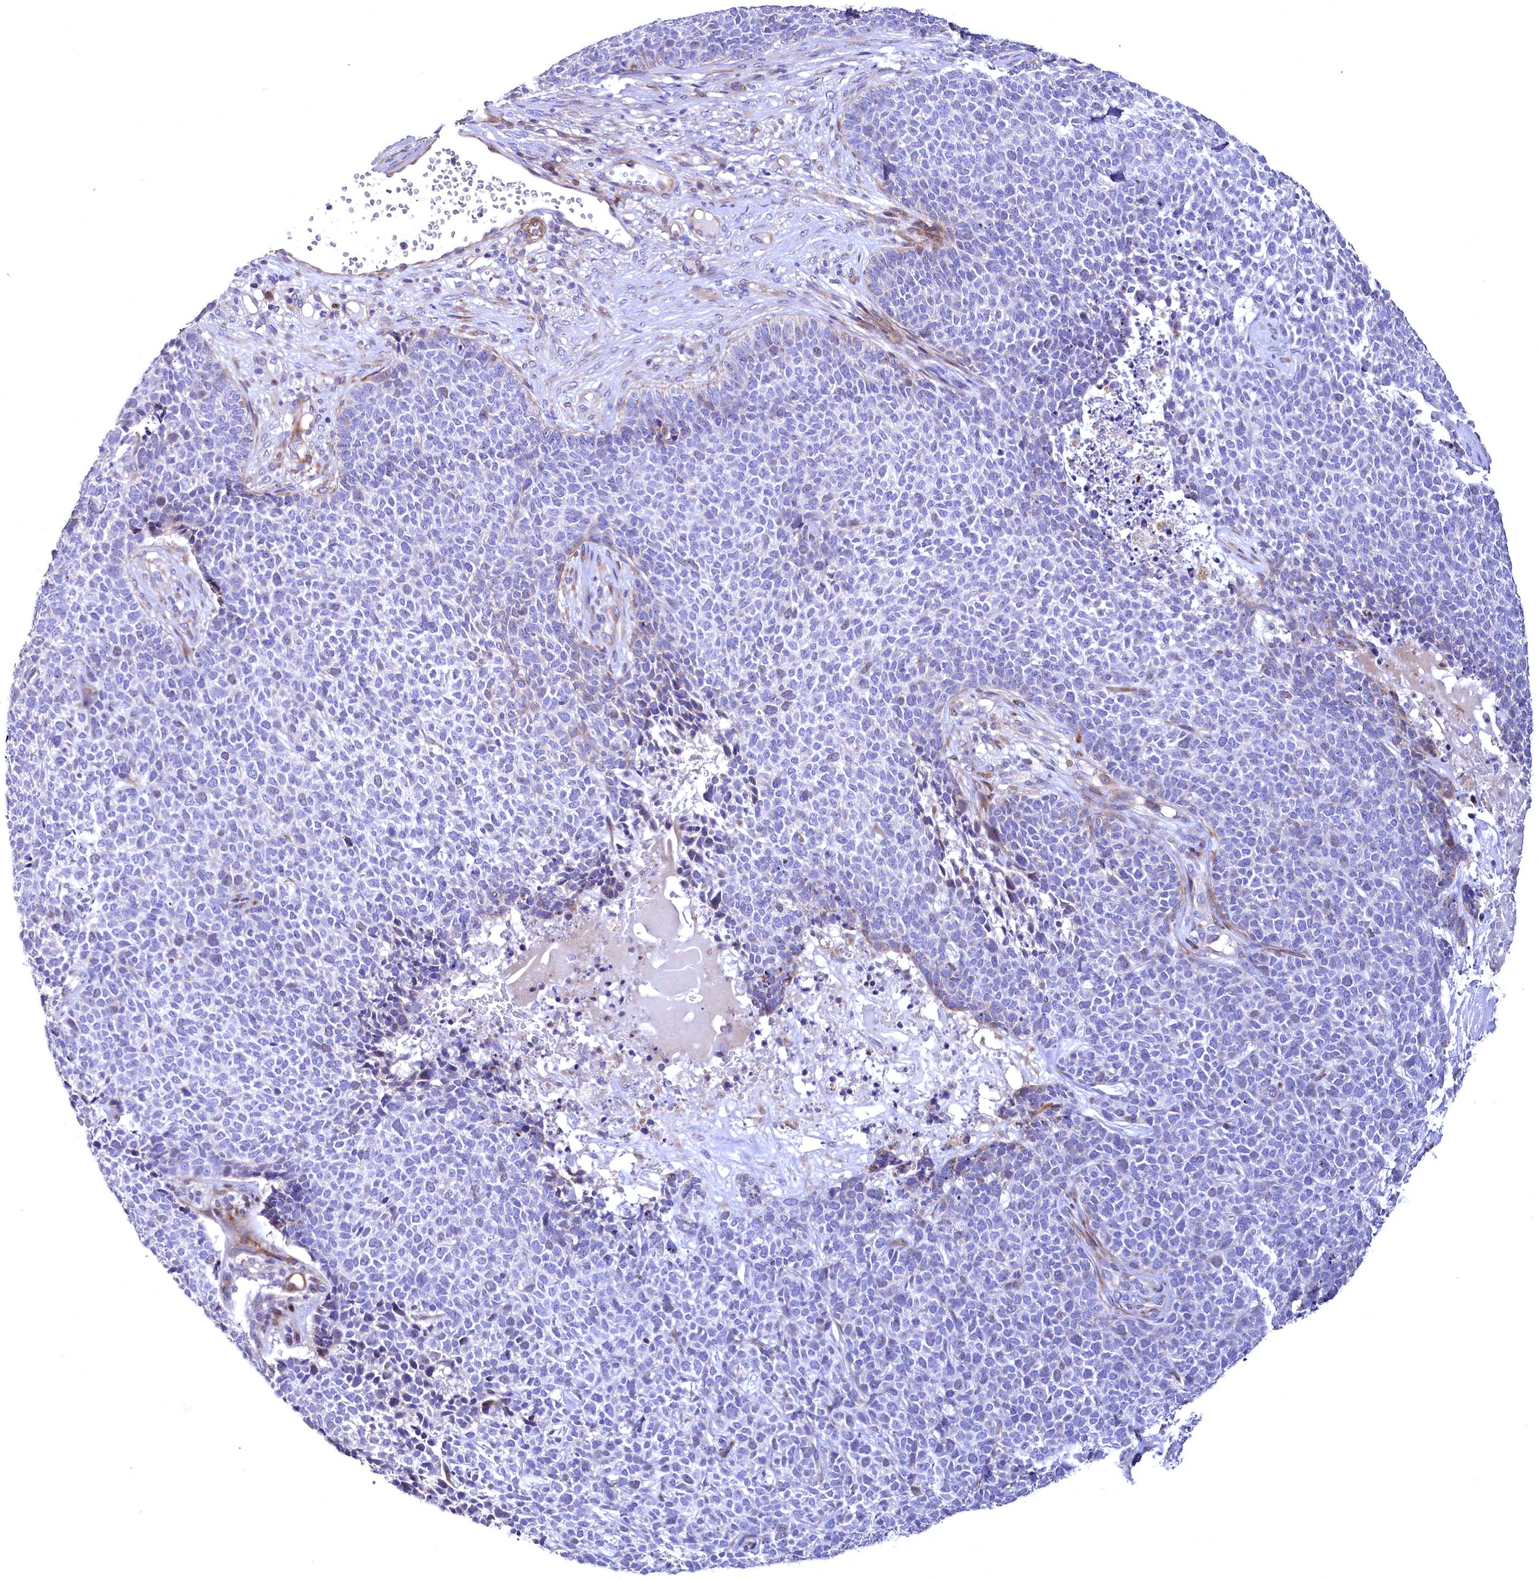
{"staining": {"intensity": "negative", "quantity": "none", "location": "none"}, "tissue": "skin cancer", "cell_type": "Tumor cells", "image_type": "cancer", "snomed": [{"axis": "morphology", "description": "Basal cell carcinoma"}, {"axis": "topography", "description": "Skin"}], "caption": "Tumor cells show no significant staining in skin cancer (basal cell carcinoma).", "gene": "WNT8A", "patient": {"sex": "female", "age": 84}}